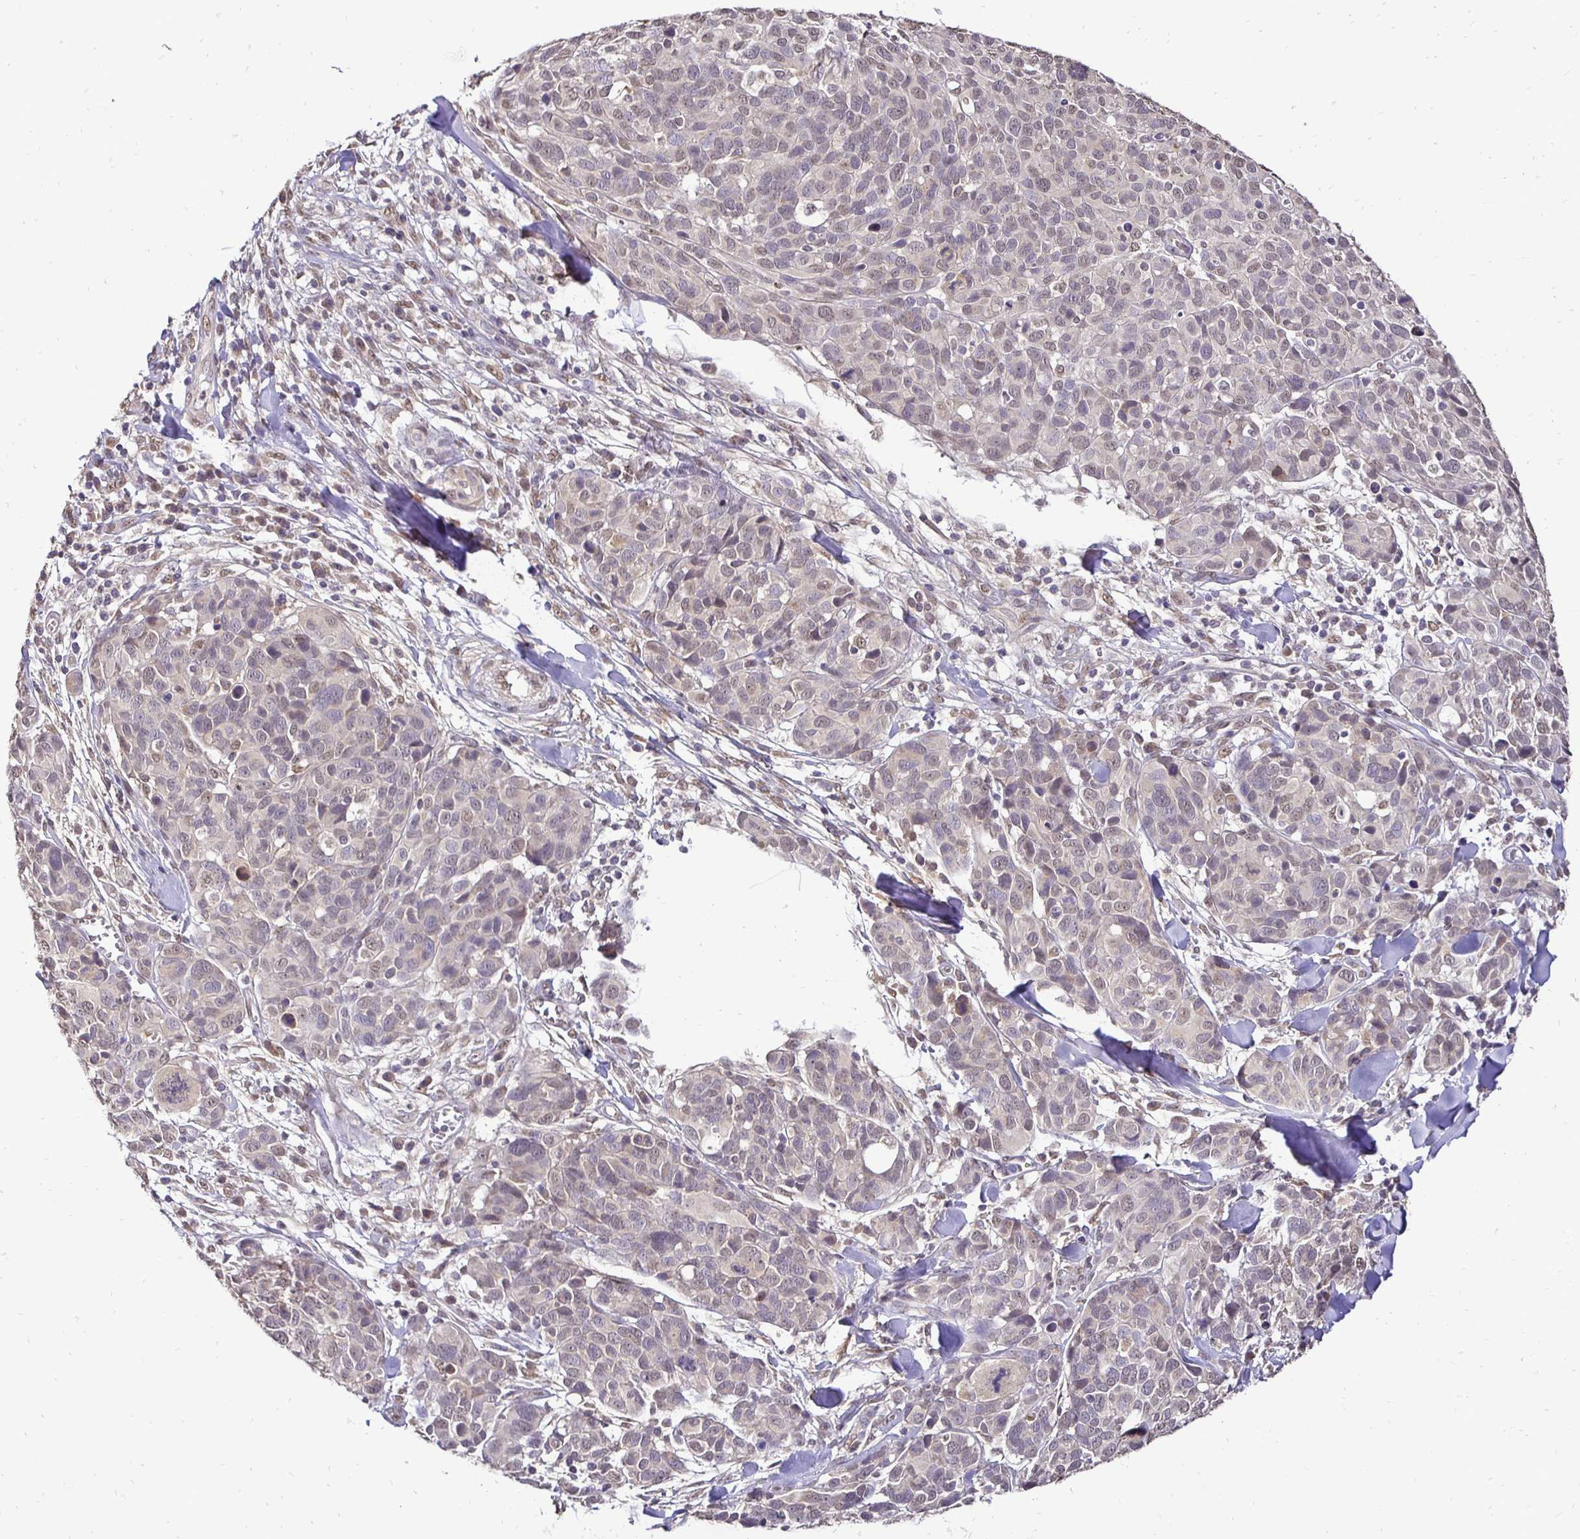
{"staining": {"intensity": "weak", "quantity": "25%-75%", "location": "nuclear"}, "tissue": "melanoma", "cell_type": "Tumor cells", "image_type": "cancer", "snomed": [{"axis": "morphology", "description": "Malignant melanoma, NOS"}, {"axis": "topography", "description": "Skin"}], "caption": "Weak nuclear protein staining is identified in about 25%-75% of tumor cells in malignant melanoma.", "gene": "RHEBL1", "patient": {"sex": "male", "age": 51}}